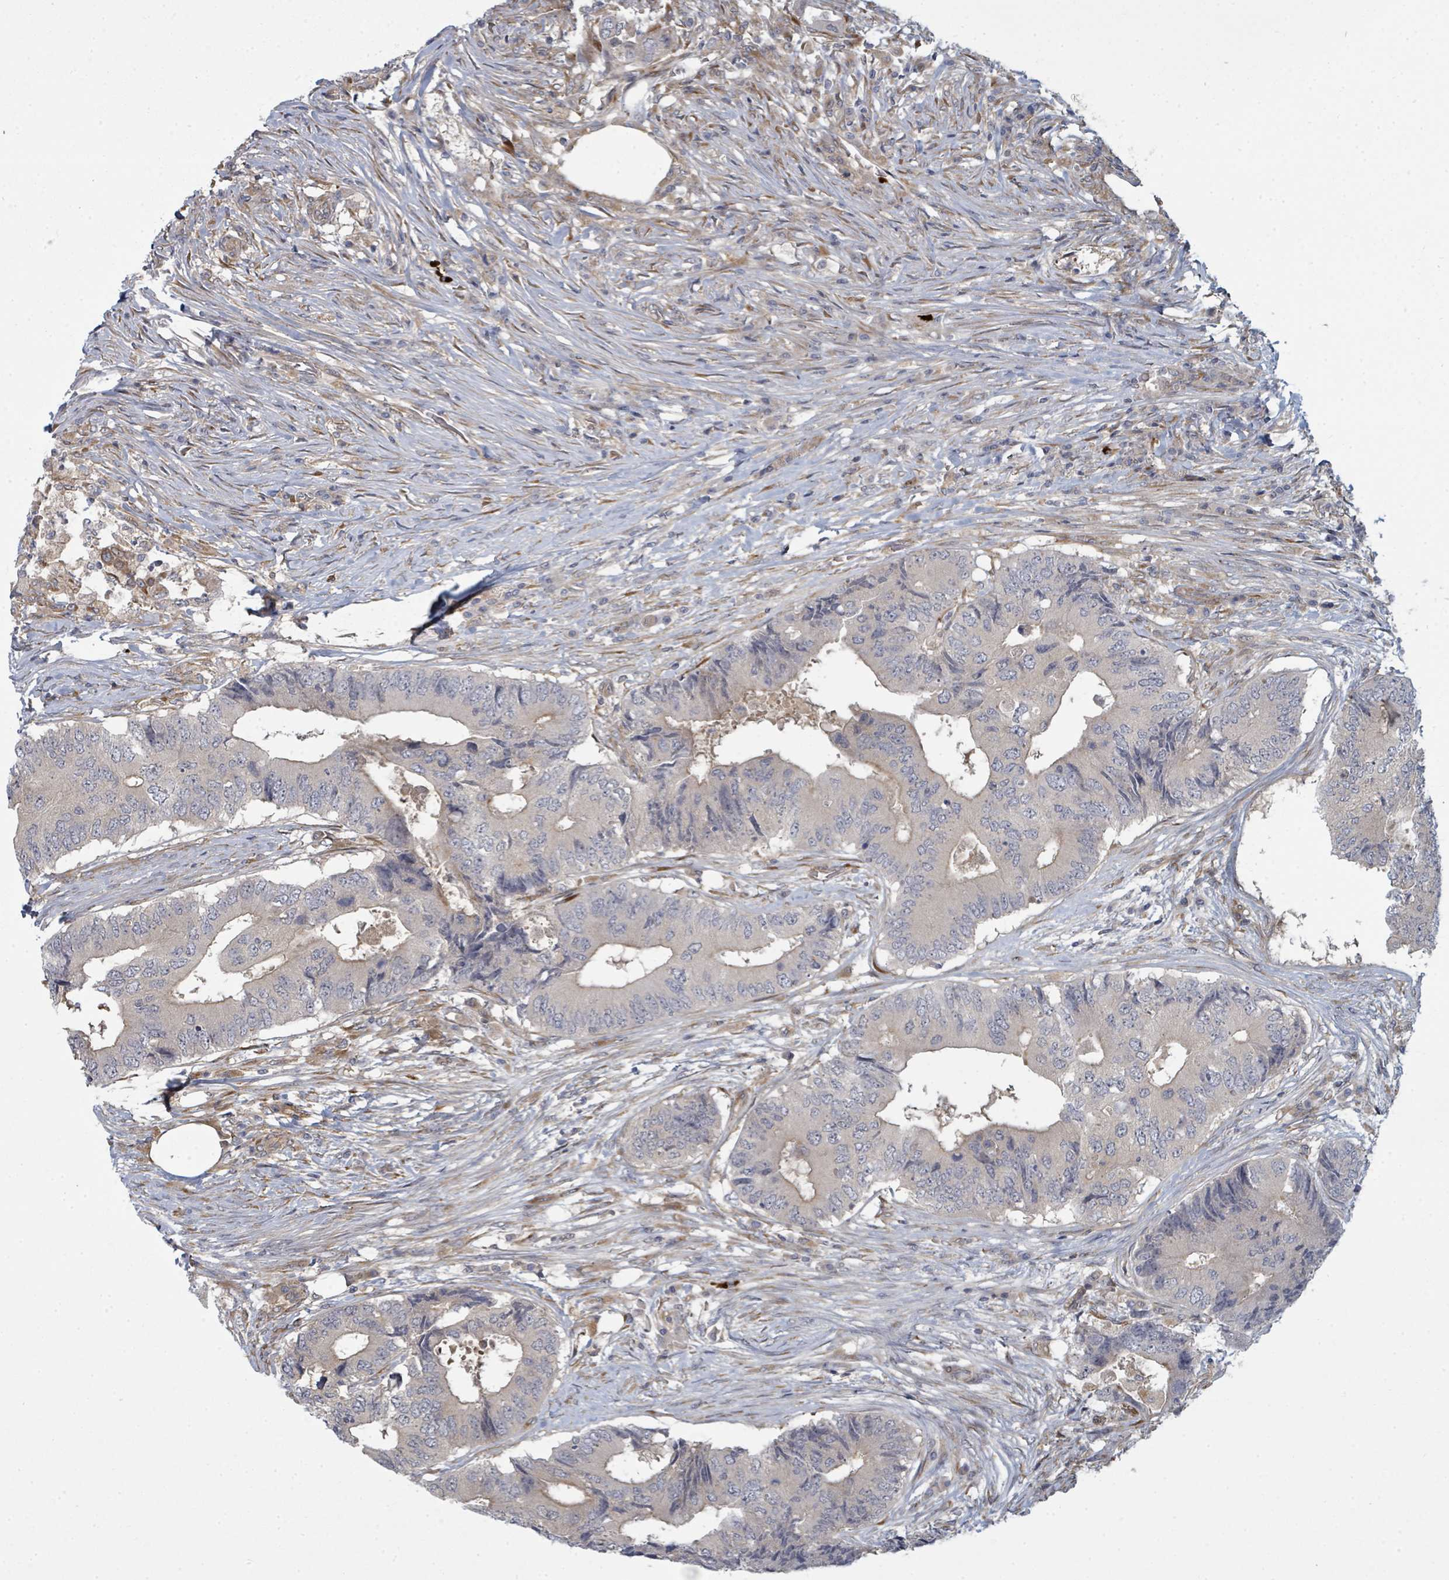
{"staining": {"intensity": "negative", "quantity": "none", "location": "none"}, "tissue": "colorectal cancer", "cell_type": "Tumor cells", "image_type": "cancer", "snomed": [{"axis": "morphology", "description": "Adenocarcinoma, NOS"}, {"axis": "topography", "description": "Colon"}], "caption": "There is no significant staining in tumor cells of colorectal cancer.", "gene": "PSMG2", "patient": {"sex": "male", "age": 71}}